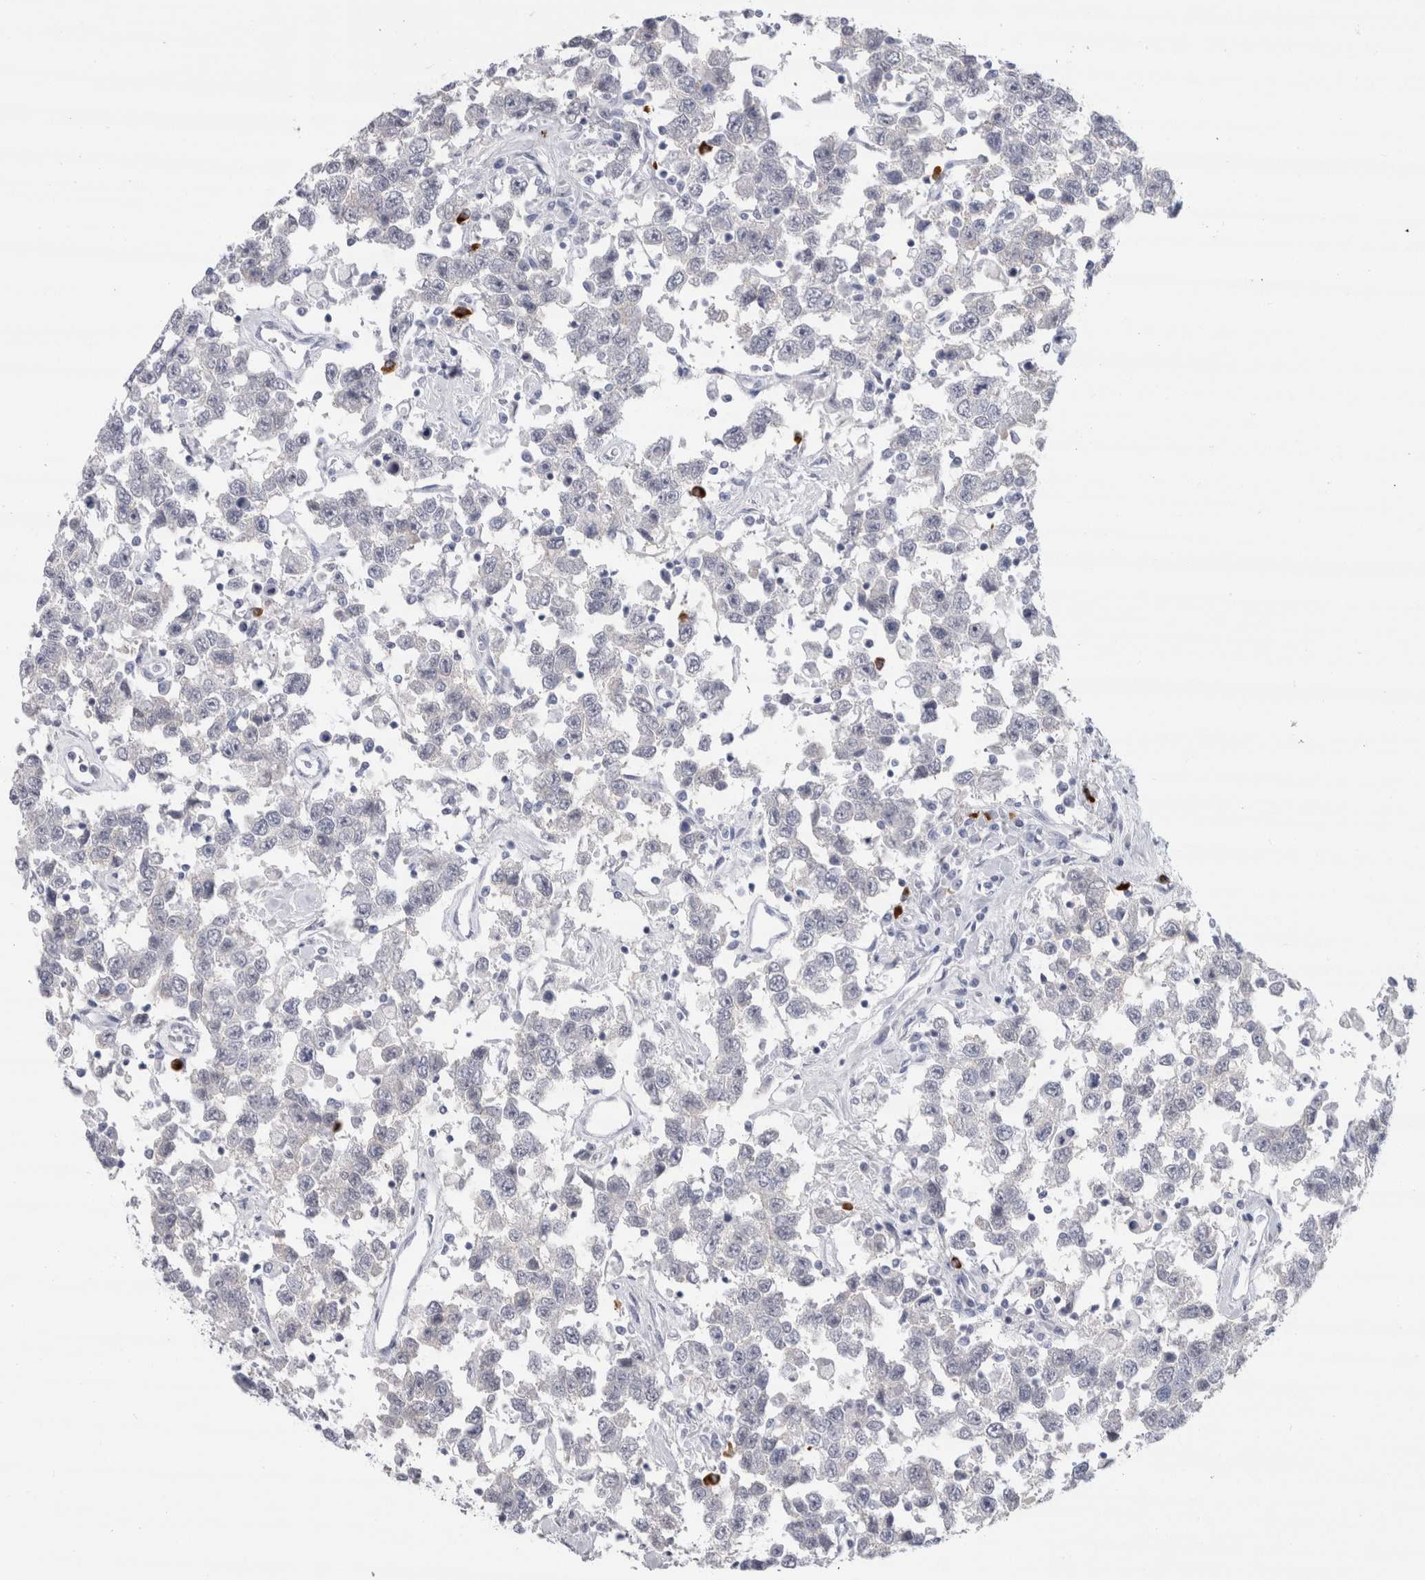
{"staining": {"intensity": "negative", "quantity": "none", "location": "none"}, "tissue": "testis cancer", "cell_type": "Tumor cells", "image_type": "cancer", "snomed": [{"axis": "morphology", "description": "Seminoma, NOS"}, {"axis": "topography", "description": "Testis"}], "caption": "There is no significant expression in tumor cells of testis seminoma.", "gene": "CDH17", "patient": {"sex": "male", "age": 41}}